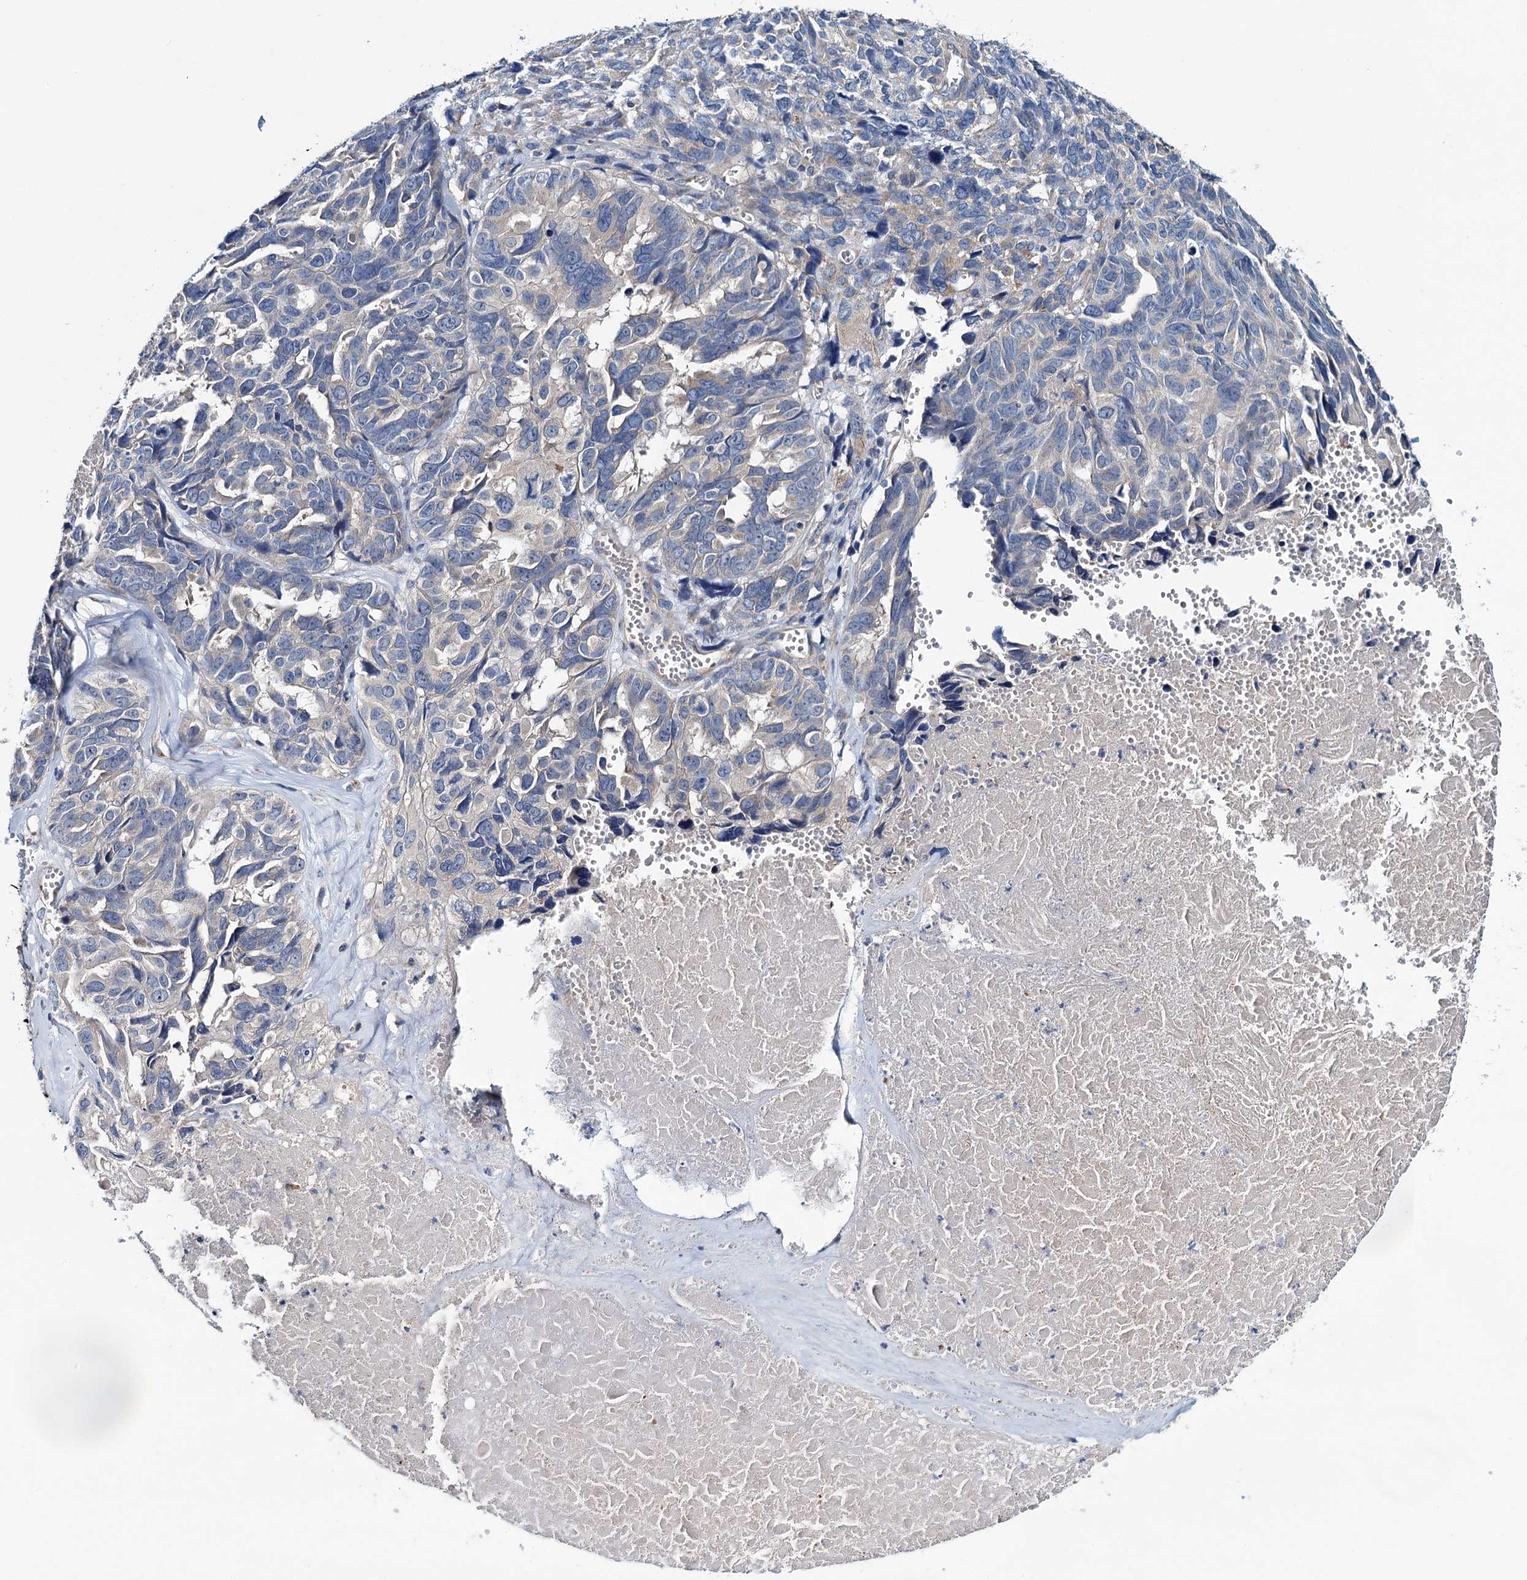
{"staining": {"intensity": "negative", "quantity": "none", "location": "none"}, "tissue": "ovarian cancer", "cell_type": "Tumor cells", "image_type": "cancer", "snomed": [{"axis": "morphology", "description": "Cystadenocarcinoma, serous, NOS"}, {"axis": "topography", "description": "Ovary"}], "caption": "This photomicrograph is of ovarian cancer (serous cystadenocarcinoma) stained with immunohistochemistry (IHC) to label a protein in brown with the nuclei are counter-stained blue. There is no staining in tumor cells. Brightfield microscopy of immunohistochemistry stained with DAB (brown) and hematoxylin (blue), captured at high magnification.", "gene": "CEP295", "patient": {"sex": "female", "age": 79}}